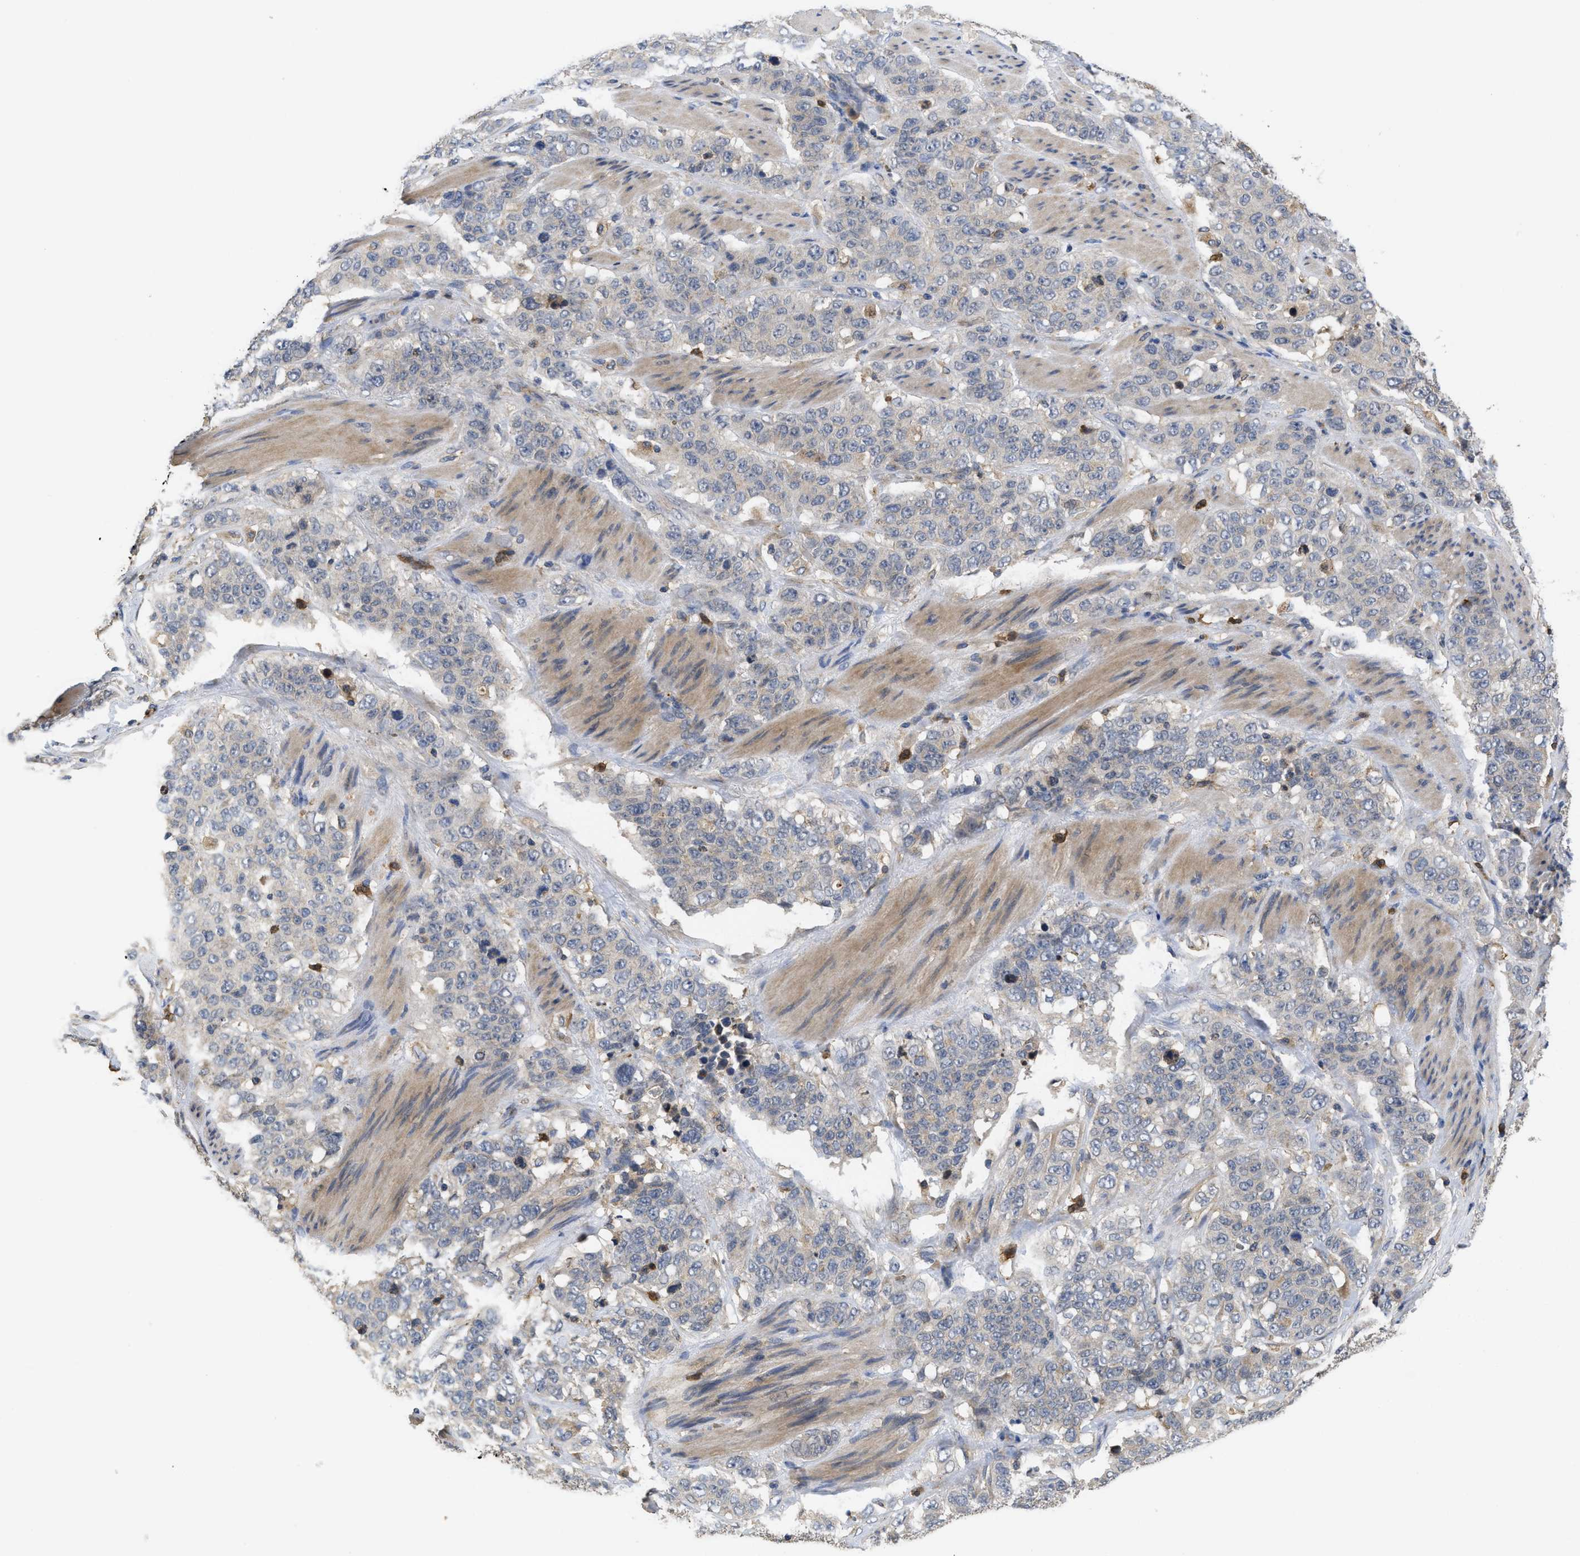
{"staining": {"intensity": "negative", "quantity": "none", "location": "none"}, "tissue": "stomach cancer", "cell_type": "Tumor cells", "image_type": "cancer", "snomed": [{"axis": "morphology", "description": "Adenocarcinoma, NOS"}, {"axis": "topography", "description": "Stomach"}], "caption": "Protein analysis of stomach cancer (adenocarcinoma) reveals no significant positivity in tumor cells. The staining was performed using DAB to visualize the protein expression in brown, while the nuclei were stained in blue with hematoxylin (Magnification: 20x).", "gene": "RNF216", "patient": {"sex": "male", "age": 48}}